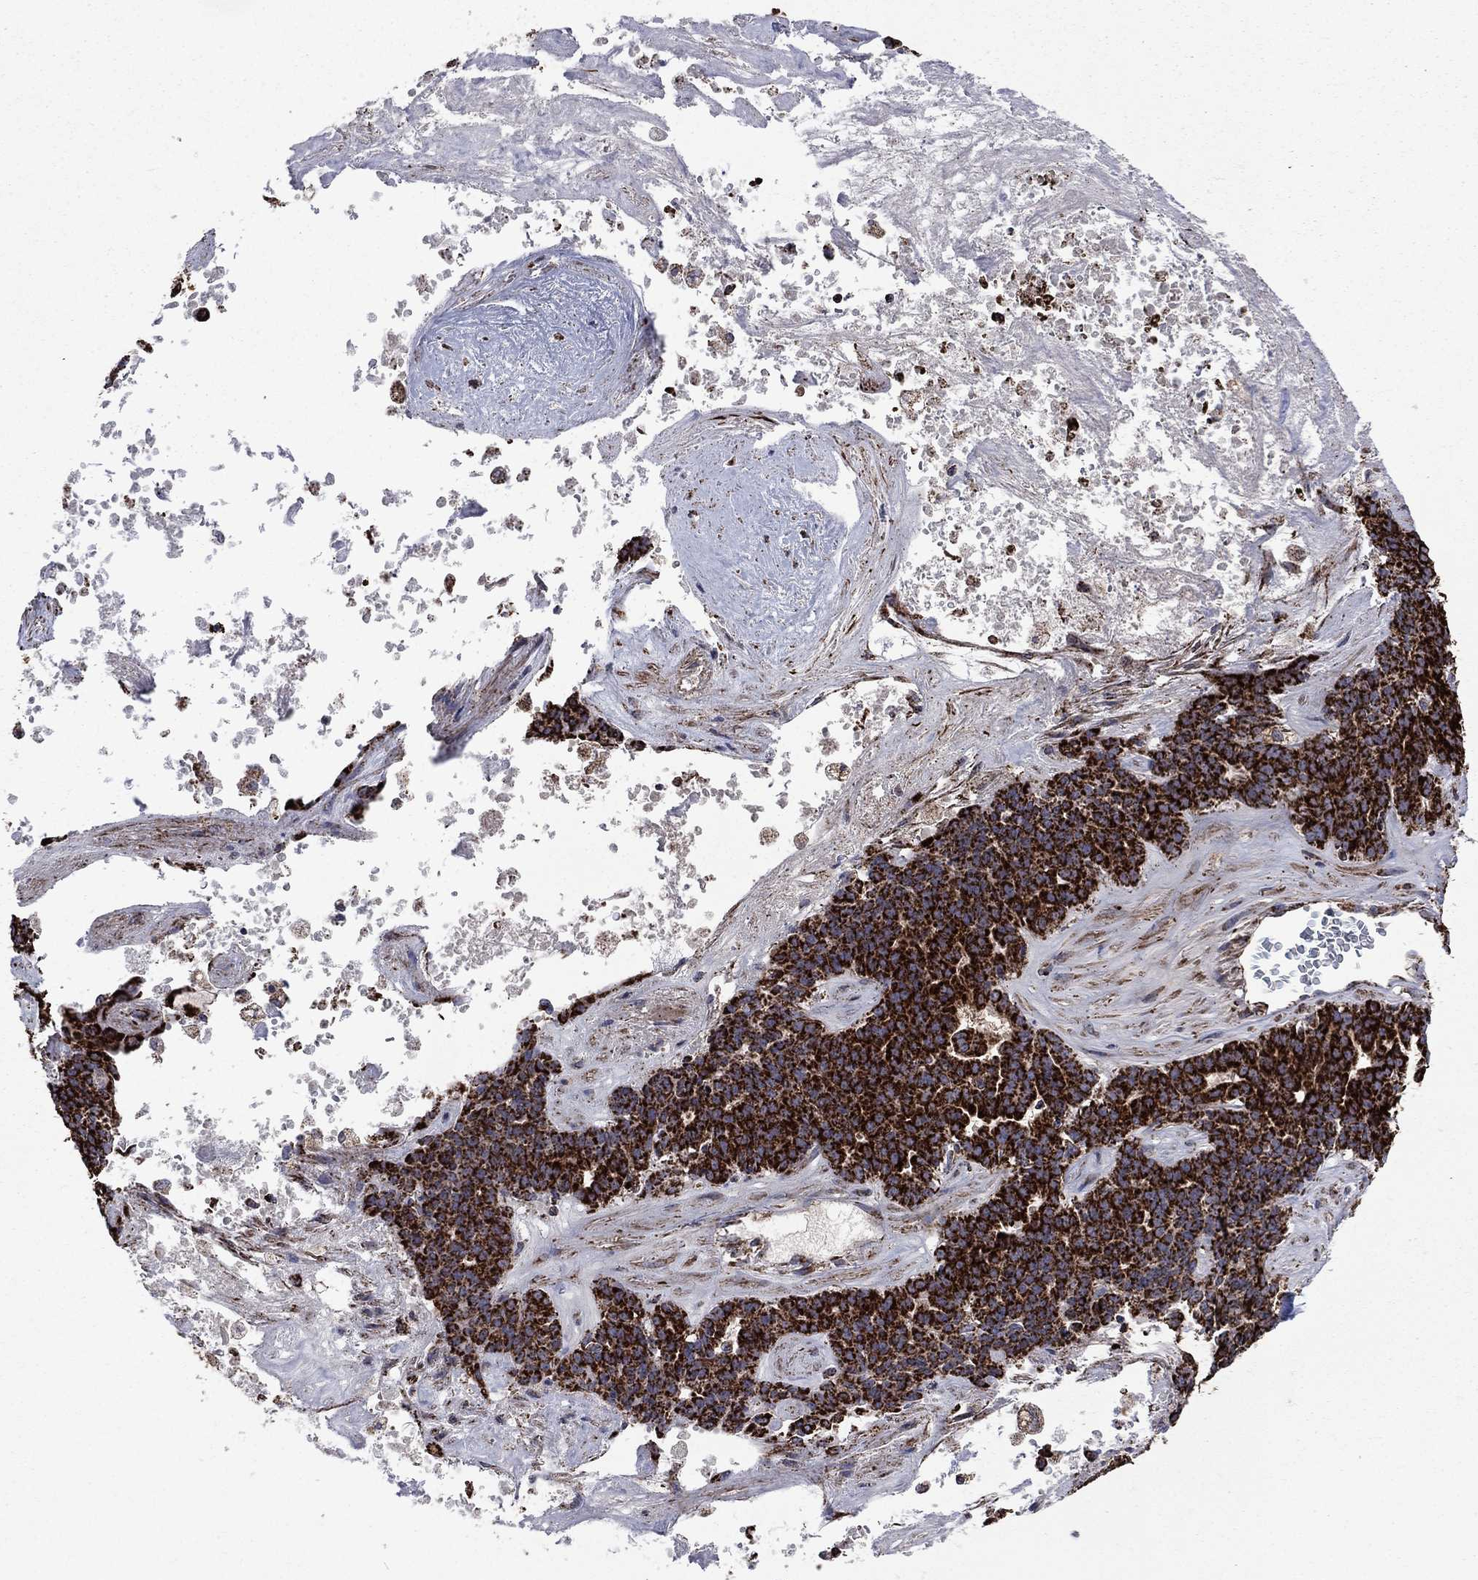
{"staining": {"intensity": "strong", "quantity": ">75%", "location": "cytoplasmic/membranous"}, "tissue": "liver cancer", "cell_type": "Tumor cells", "image_type": "cancer", "snomed": [{"axis": "morphology", "description": "Cholangiocarcinoma"}, {"axis": "topography", "description": "Liver"}], "caption": "A high-resolution image shows IHC staining of liver cancer (cholangiocarcinoma), which shows strong cytoplasmic/membranous expression in about >75% of tumor cells.", "gene": "GOT2", "patient": {"sex": "female", "age": 47}}